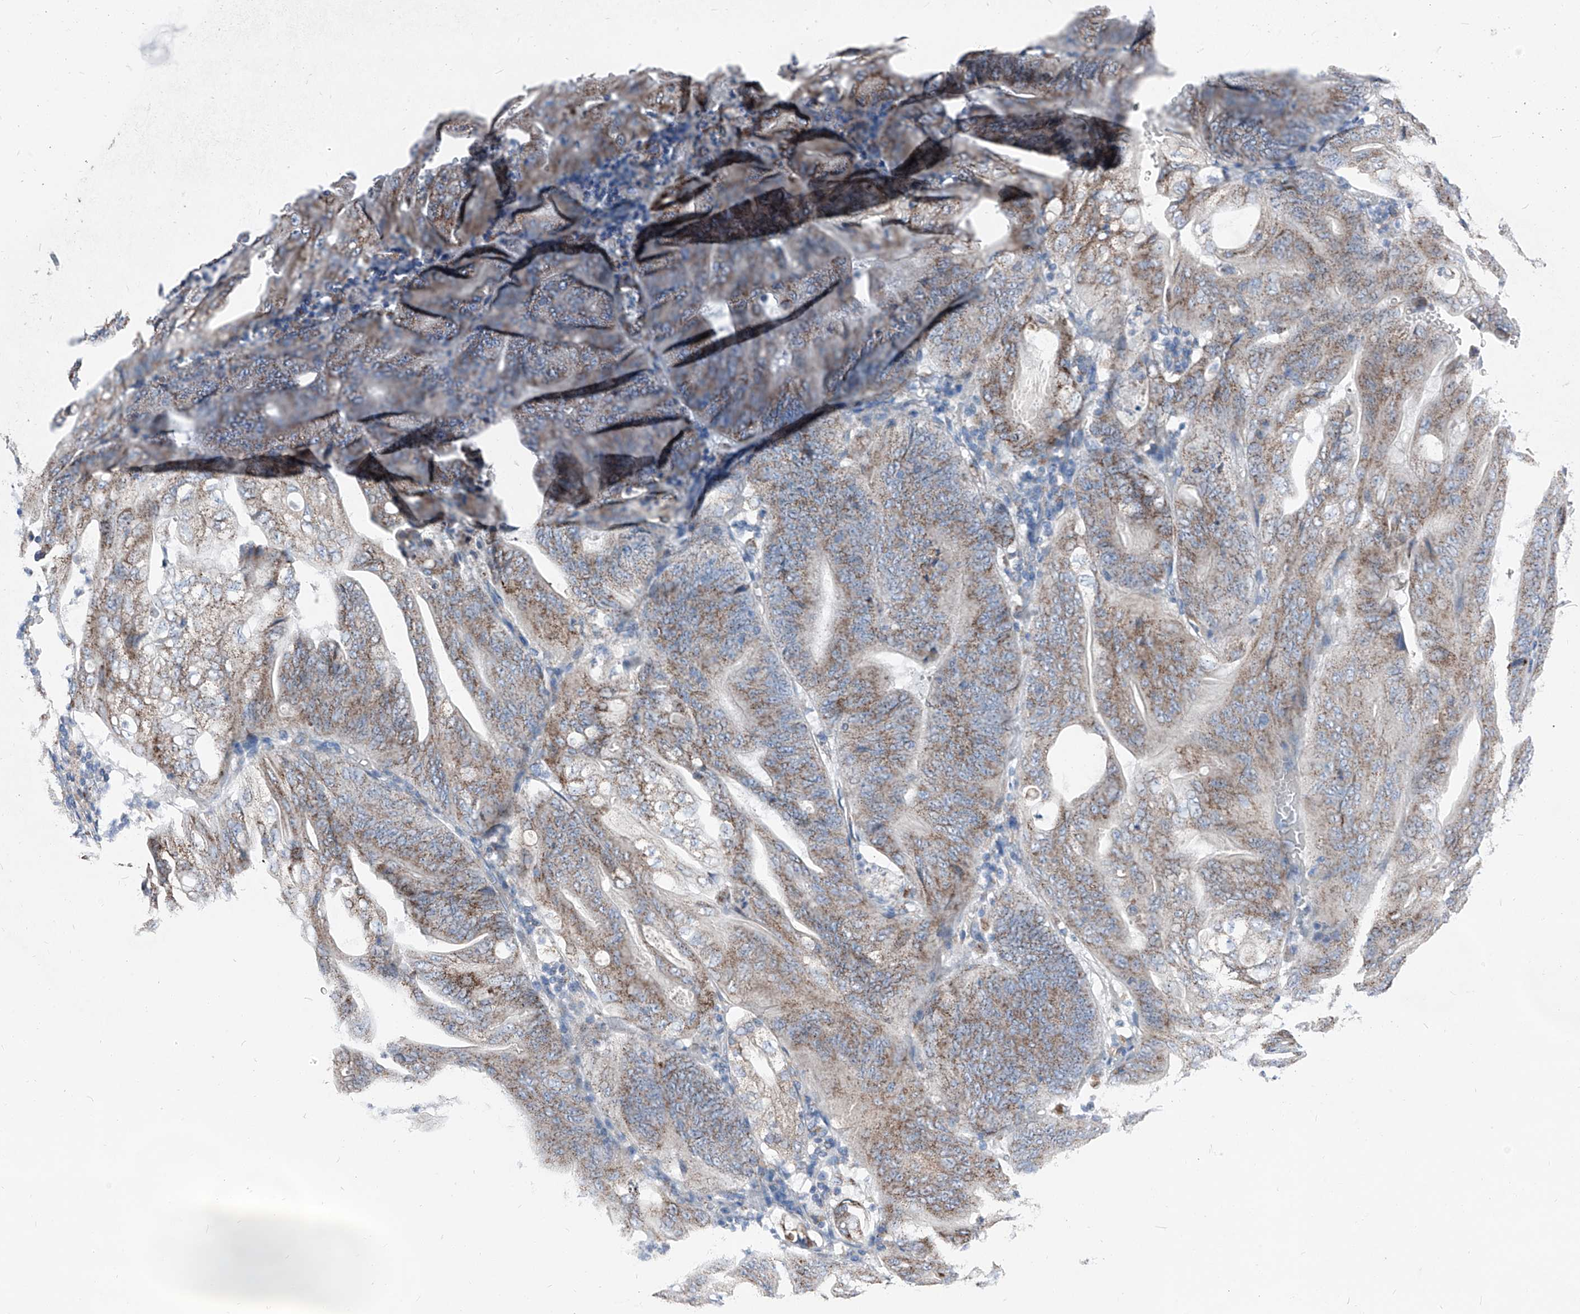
{"staining": {"intensity": "moderate", "quantity": ">75%", "location": "cytoplasmic/membranous"}, "tissue": "stomach cancer", "cell_type": "Tumor cells", "image_type": "cancer", "snomed": [{"axis": "morphology", "description": "Adenocarcinoma, NOS"}, {"axis": "topography", "description": "Stomach"}], "caption": "Immunohistochemistry photomicrograph of neoplastic tissue: human stomach adenocarcinoma stained using immunohistochemistry reveals medium levels of moderate protein expression localized specifically in the cytoplasmic/membranous of tumor cells, appearing as a cytoplasmic/membranous brown color.", "gene": "AGPS", "patient": {"sex": "female", "age": 73}}